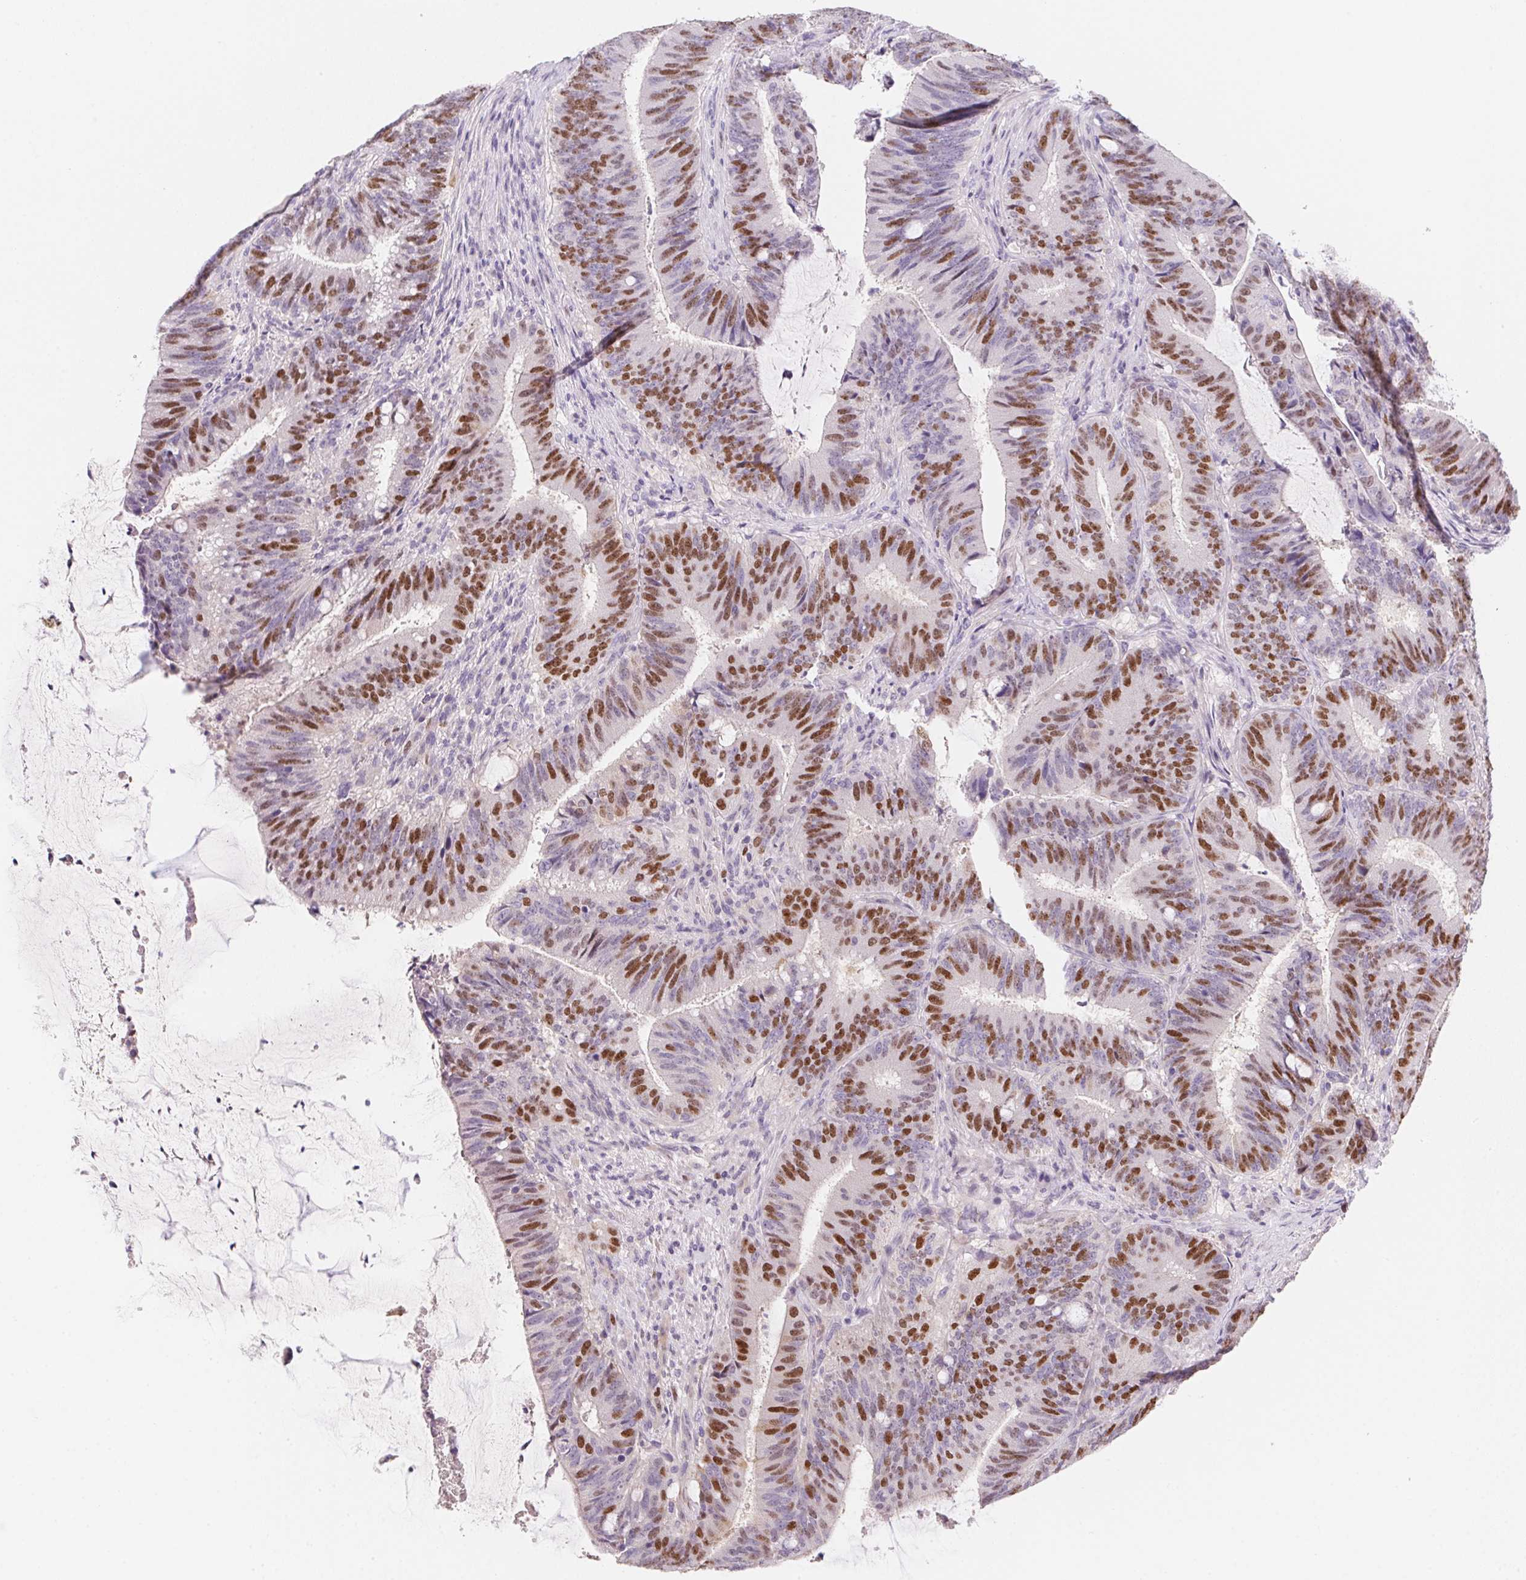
{"staining": {"intensity": "moderate", "quantity": ">75%", "location": "nuclear"}, "tissue": "colorectal cancer", "cell_type": "Tumor cells", "image_type": "cancer", "snomed": [{"axis": "morphology", "description": "Adenocarcinoma, NOS"}, {"axis": "topography", "description": "Colon"}], "caption": "High-power microscopy captured an IHC photomicrograph of colorectal cancer, revealing moderate nuclear staining in approximately >75% of tumor cells.", "gene": "HELLS", "patient": {"sex": "female", "age": 43}}